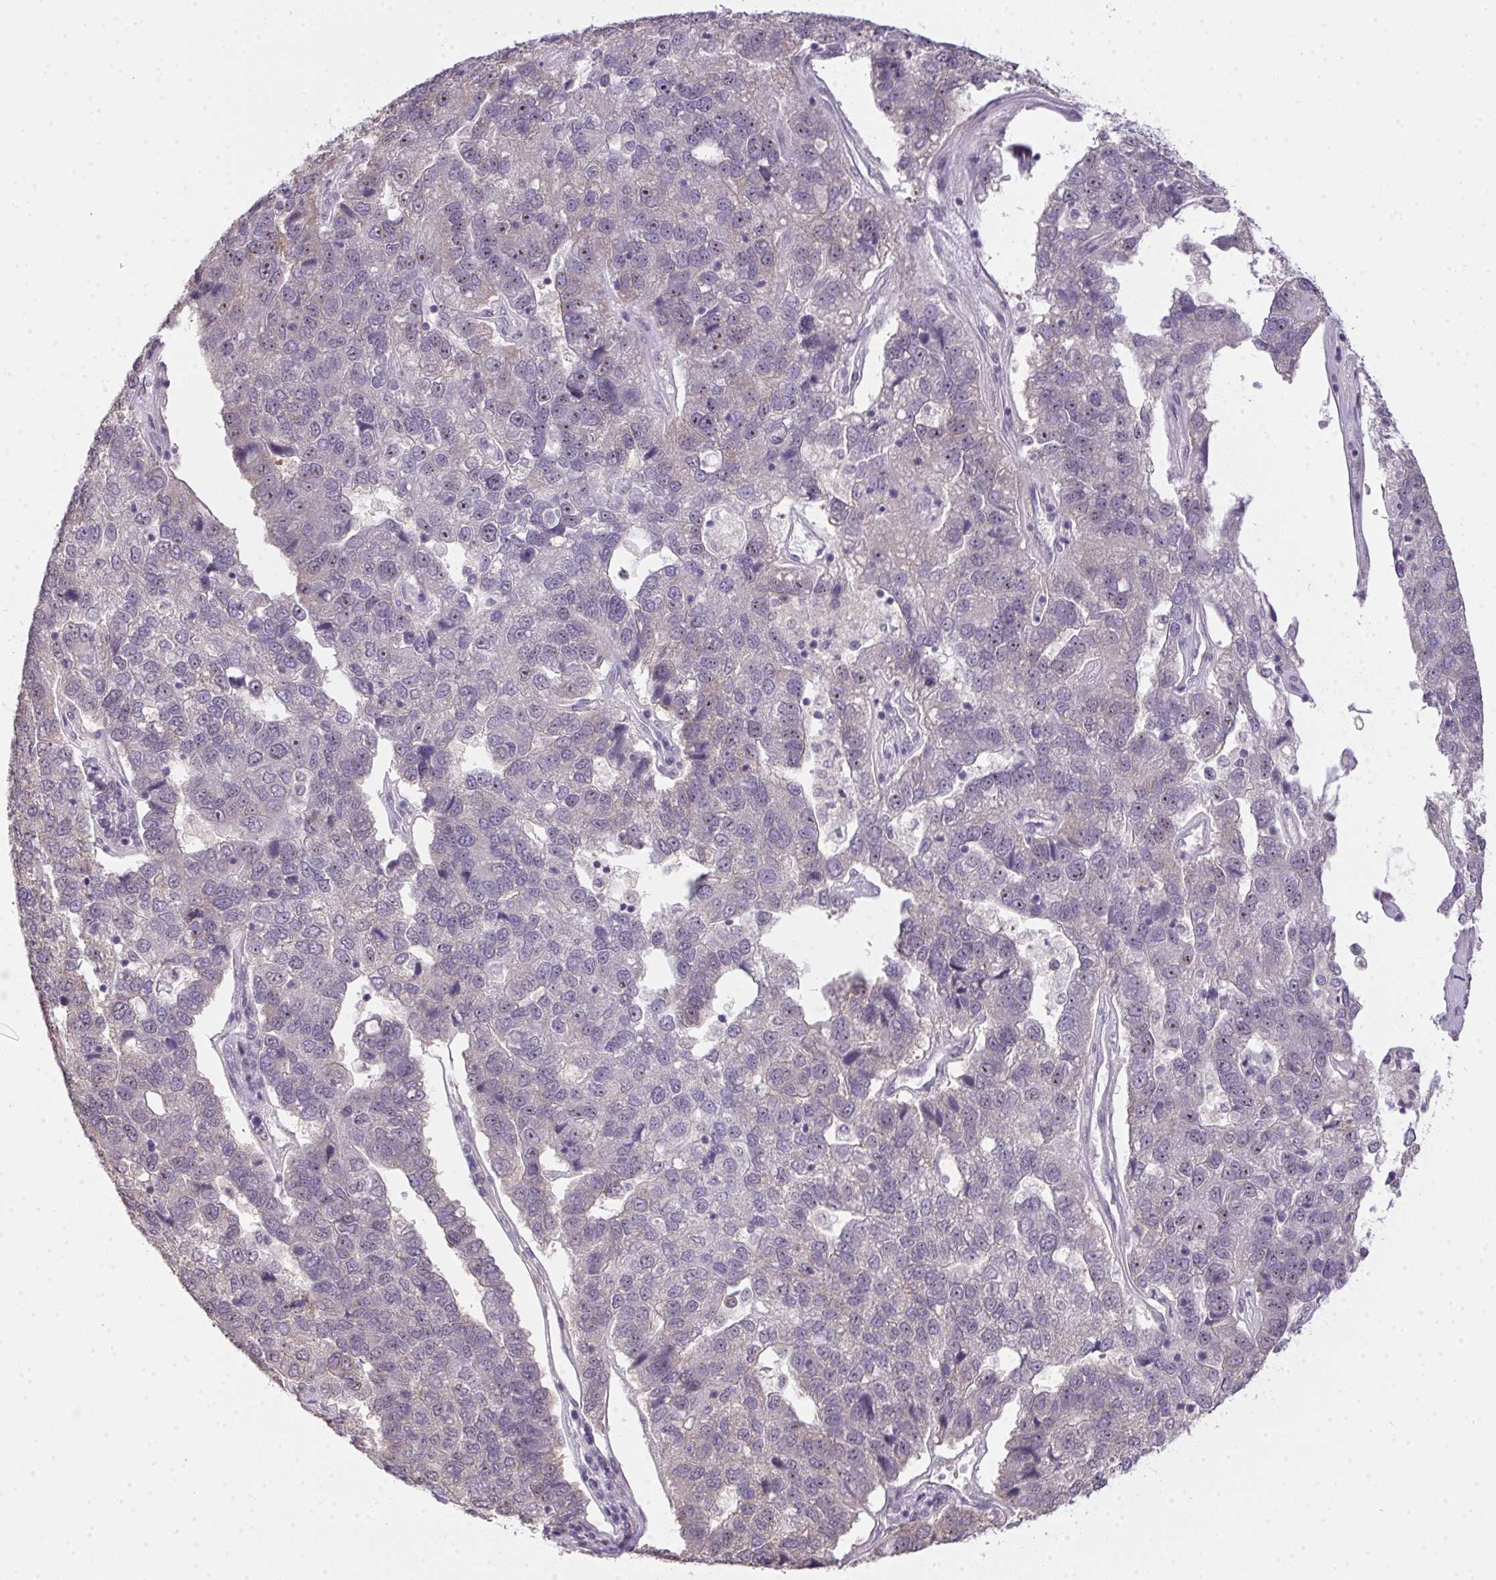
{"staining": {"intensity": "weak", "quantity": "<25%", "location": "nuclear"}, "tissue": "pancreatic cancer", "cell_type": "Tumor cells", "image_type": "cancer", "snomed": [{"axis": "morphology", "description": "Adenocarcinoma, NOS"}, {"axis": "topography", "description": "Pancreas"}], "caption": "IHC of pancreatic cancer reveals no positivity in tumor cells.", "gene": "BATF2", "patient": {"sex": "female", "age": 61}}